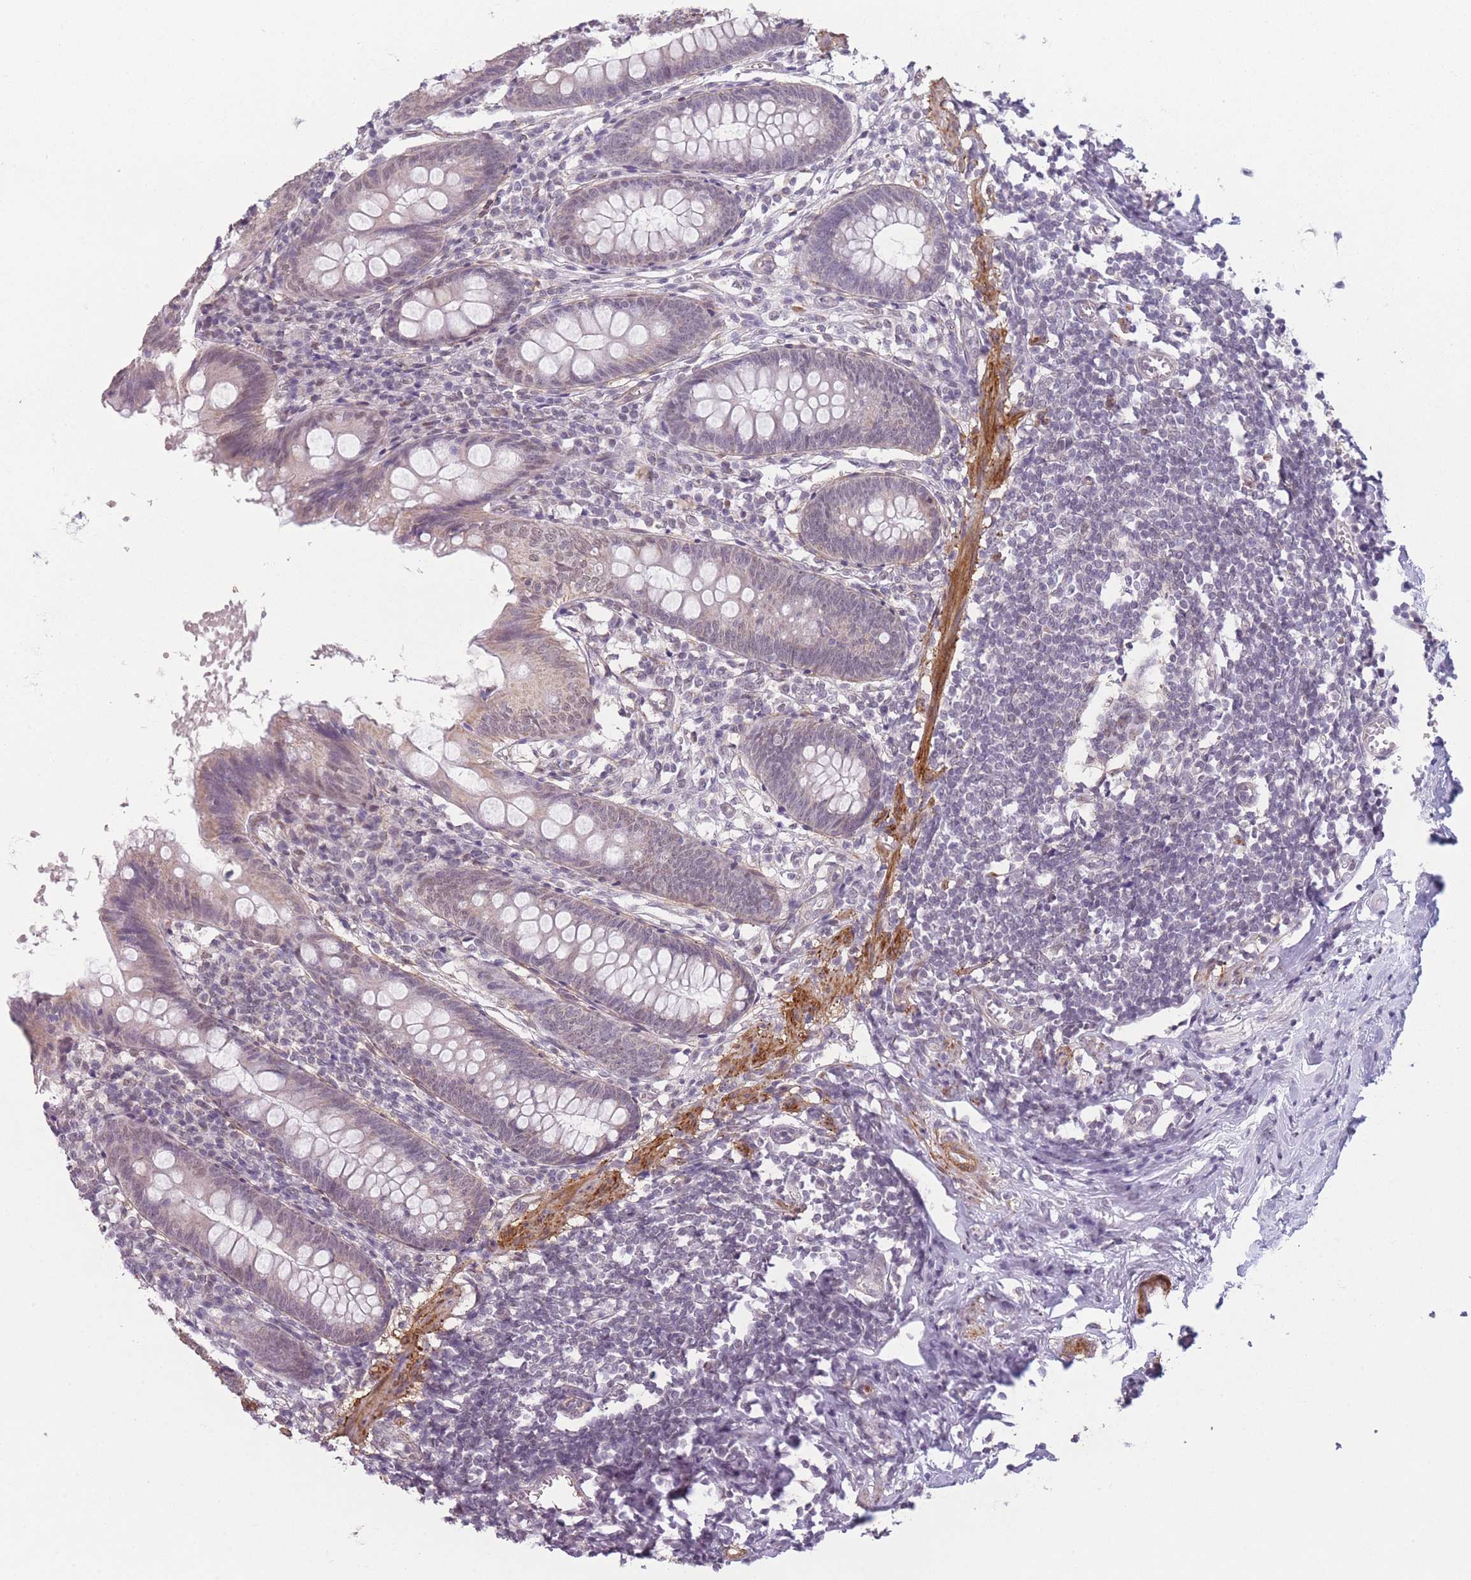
{"staining": {"intensity": "weak", "quantity": "<25%", "location": "nuclear"}, "tissue": "appendix", "cell_type": "Glandular cells", "image_type": "normal", "snomed": [{"axis": "morphology", "description": "Normal tissue, NOS"}, {"axis": "topography", "description": "Appendix"}], "caption": "Appendix was stained to show a protein in brown. There is no significant staining in glandular cells. (DAB immunohistochemistry with hematoxylin counter stain).", "gene": "SIN3B", "patient": {"sex": "female", "age": 51}}